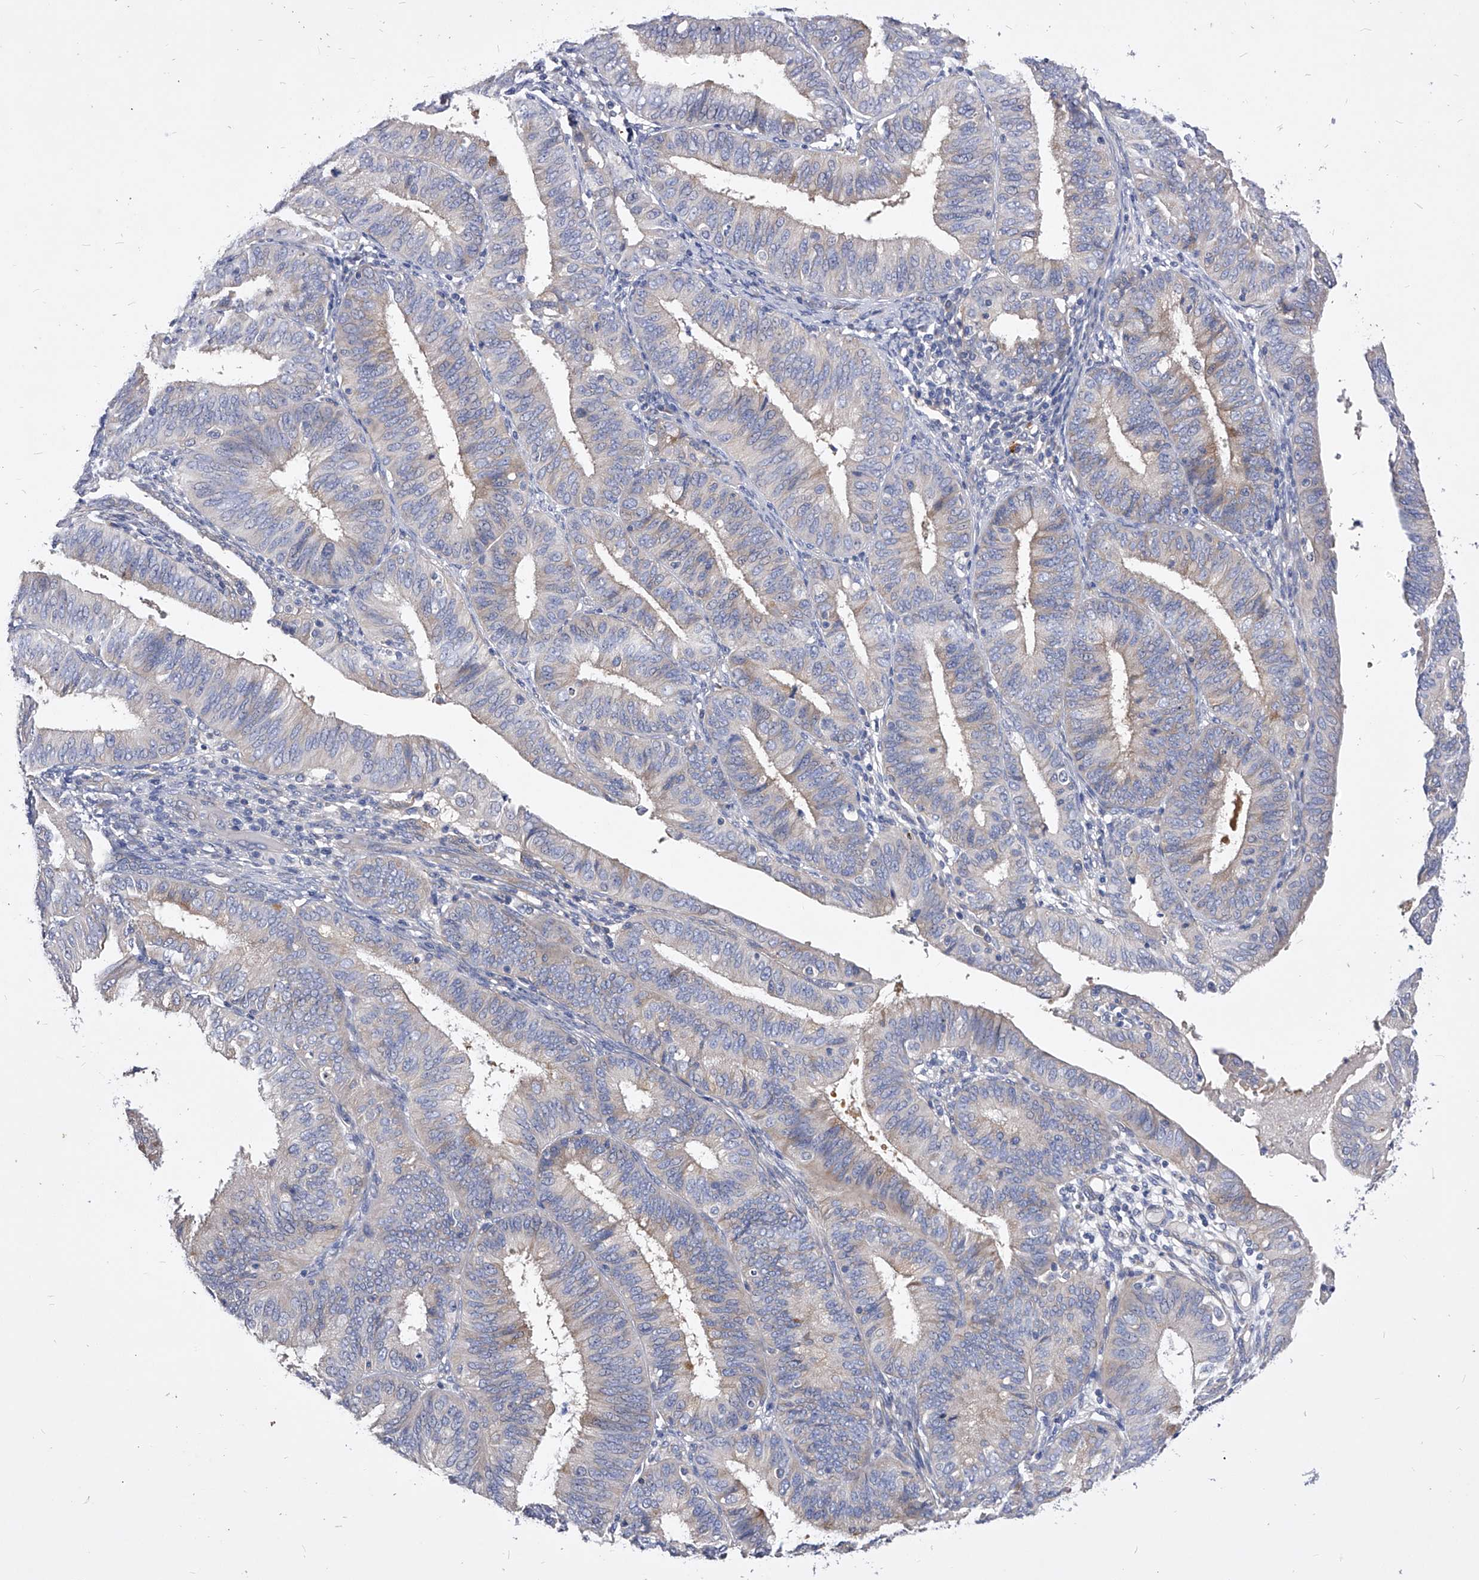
{"staining": {"intensity": "weak", "quantity": "<25%", "location": "cytoplasmic/membranous"}, "tissue": "endometrial cancer", "cell_type": "Tumor cells", "image_type": "cancer", "snomed": [{"axis": "morphology", "description": "Adenocarcinoma, NOS"}, {"axis": "topography", "description": "Endometrium"}], "caption": "The micrograph exhibits no staining of tumor cells in endometrial adenocarcinoma.", "gene": "PPP5C", "patient": {"sex": "female", "age": 51}}